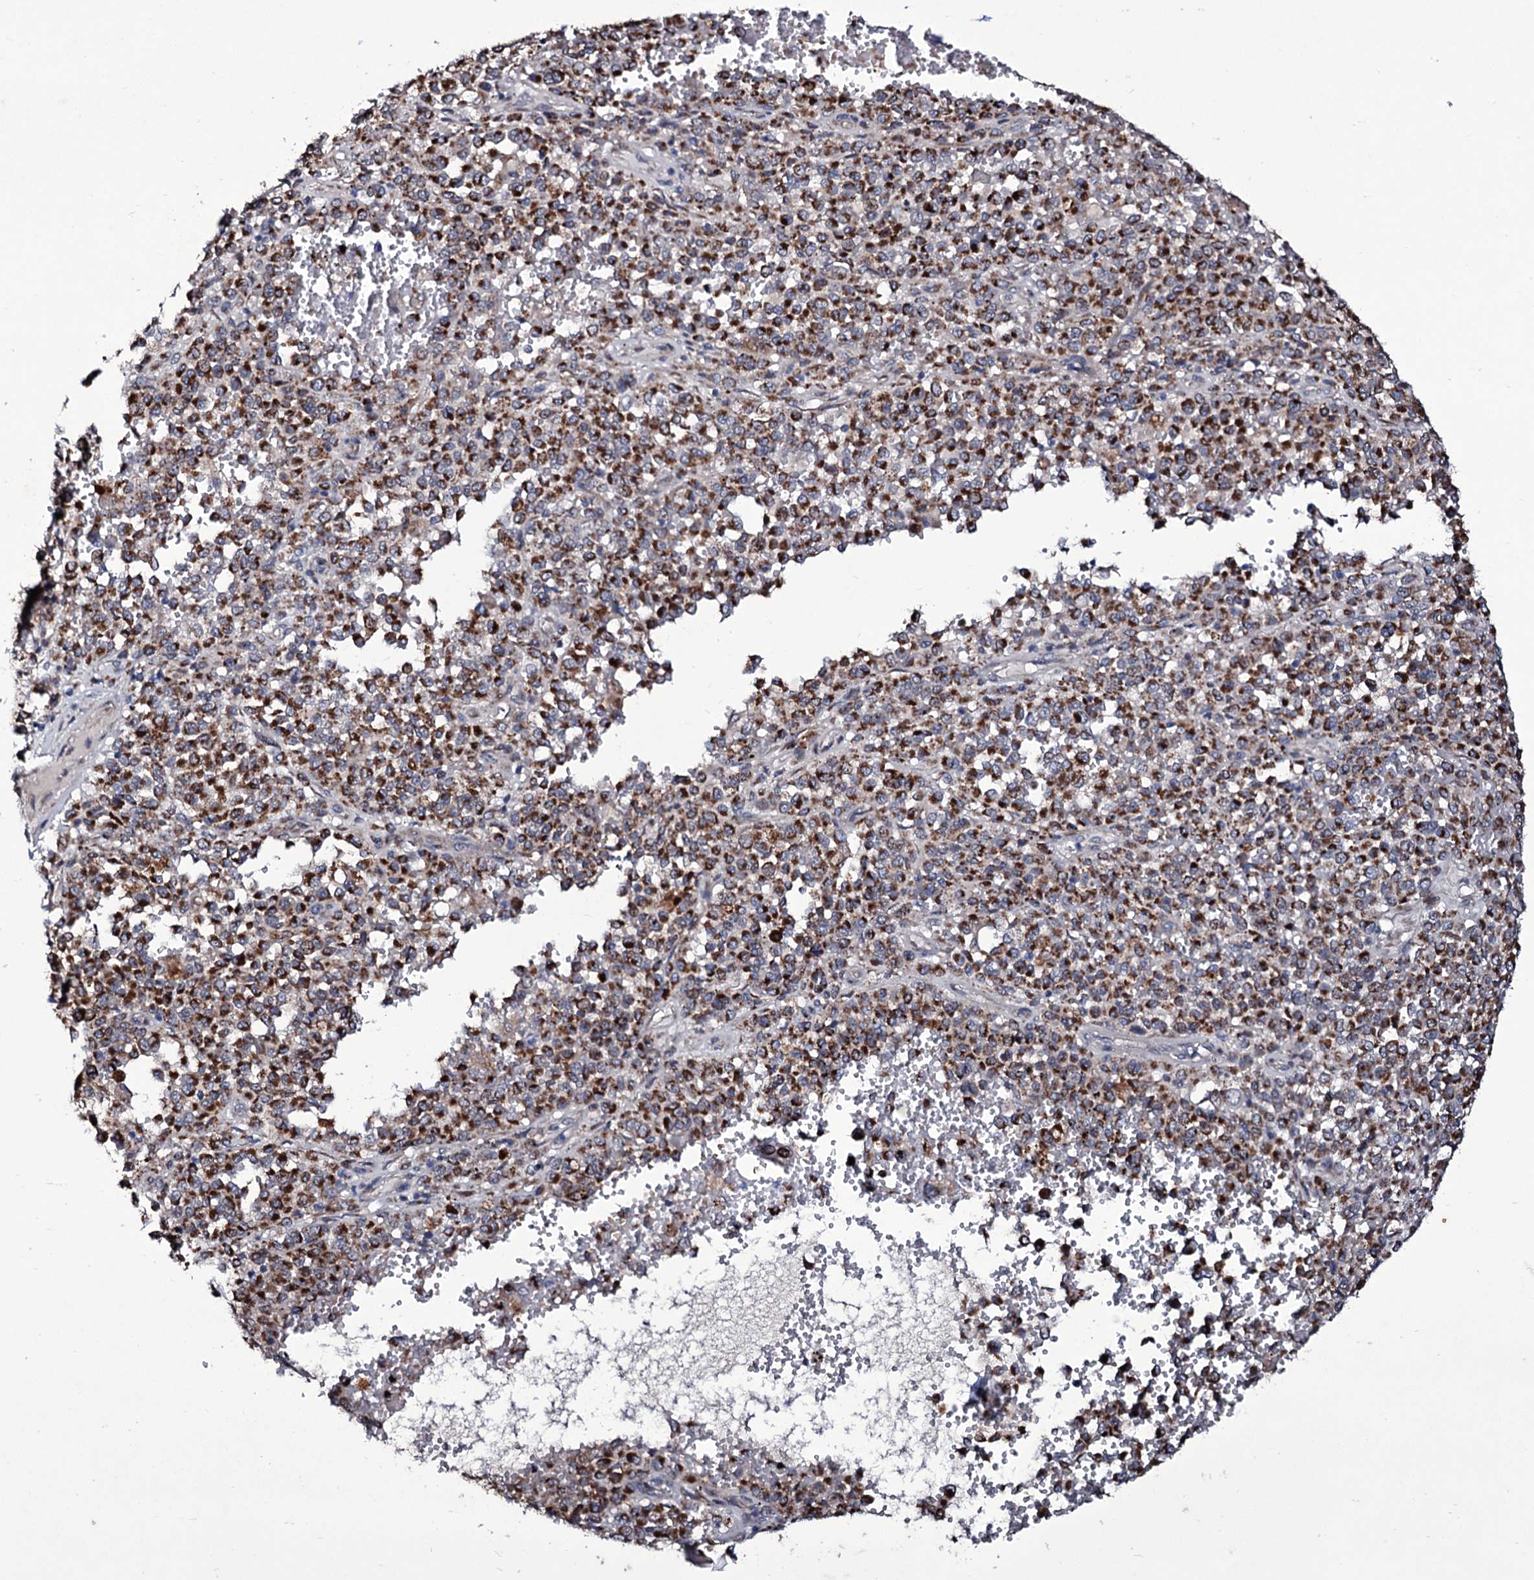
{"staining": {"intensity": "strong", "quantity": ">75%", "location": "cytoplasmic/membranous"}, "tissue": "melanoma", "cell_type": "Tumor cells", "image_type": "cancer", "snomed": [{"axis": "morphology", "description": "Malignant melanoma, Metastatic site"}, {"axis": "topography", "description": "Pancreas"}], "caption": "There is high levels of strong cytoplasmic/membranous positivity in tumor cells of malignant melanoma (metastatic site), as demonstrated by immunohistochemical staining (brown color).", "gene": "TUBGCP5", "patient": {"sex": "female", "age": 30}}